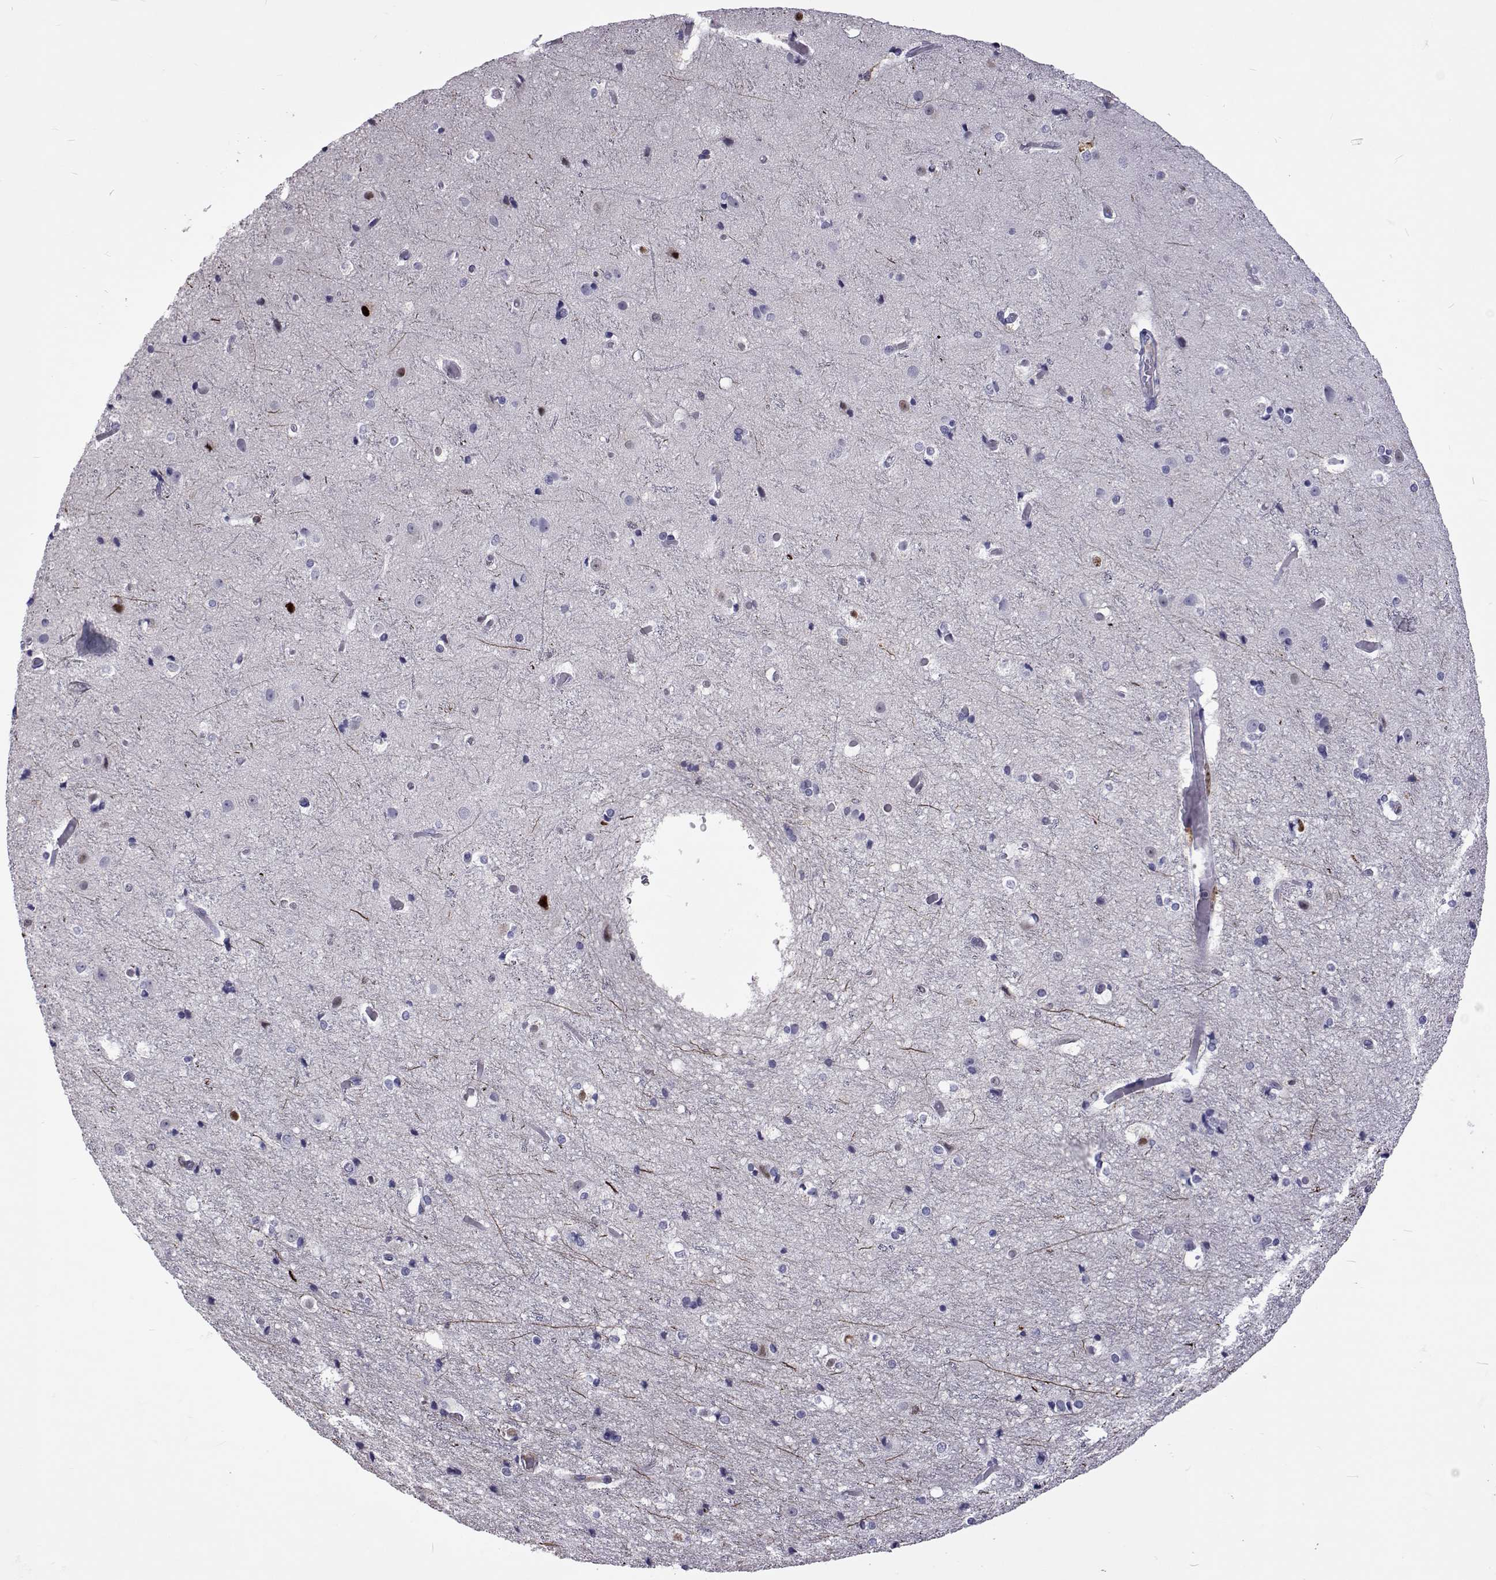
{"staining": {"intensity": "negative", "quantity": "none", "location": "none"}, "tissue": "cerebral cortex", "cell_type": "Endothelial cells", "image_type": "normal", "snomed": [{"axis": "morphology", "description": "Normal tissue, NOS"}, {"axis": "topography", "description": "Cerebral cortex"}], "caption": "High power microscopy histopathology image of an immunohistochemistry (IHC) image of unremarkable cerebral cortex, revealing no significant positivity in endothelial cells.", "gene": "TCF15", "patient": {"sex": "female", "age": 52}}